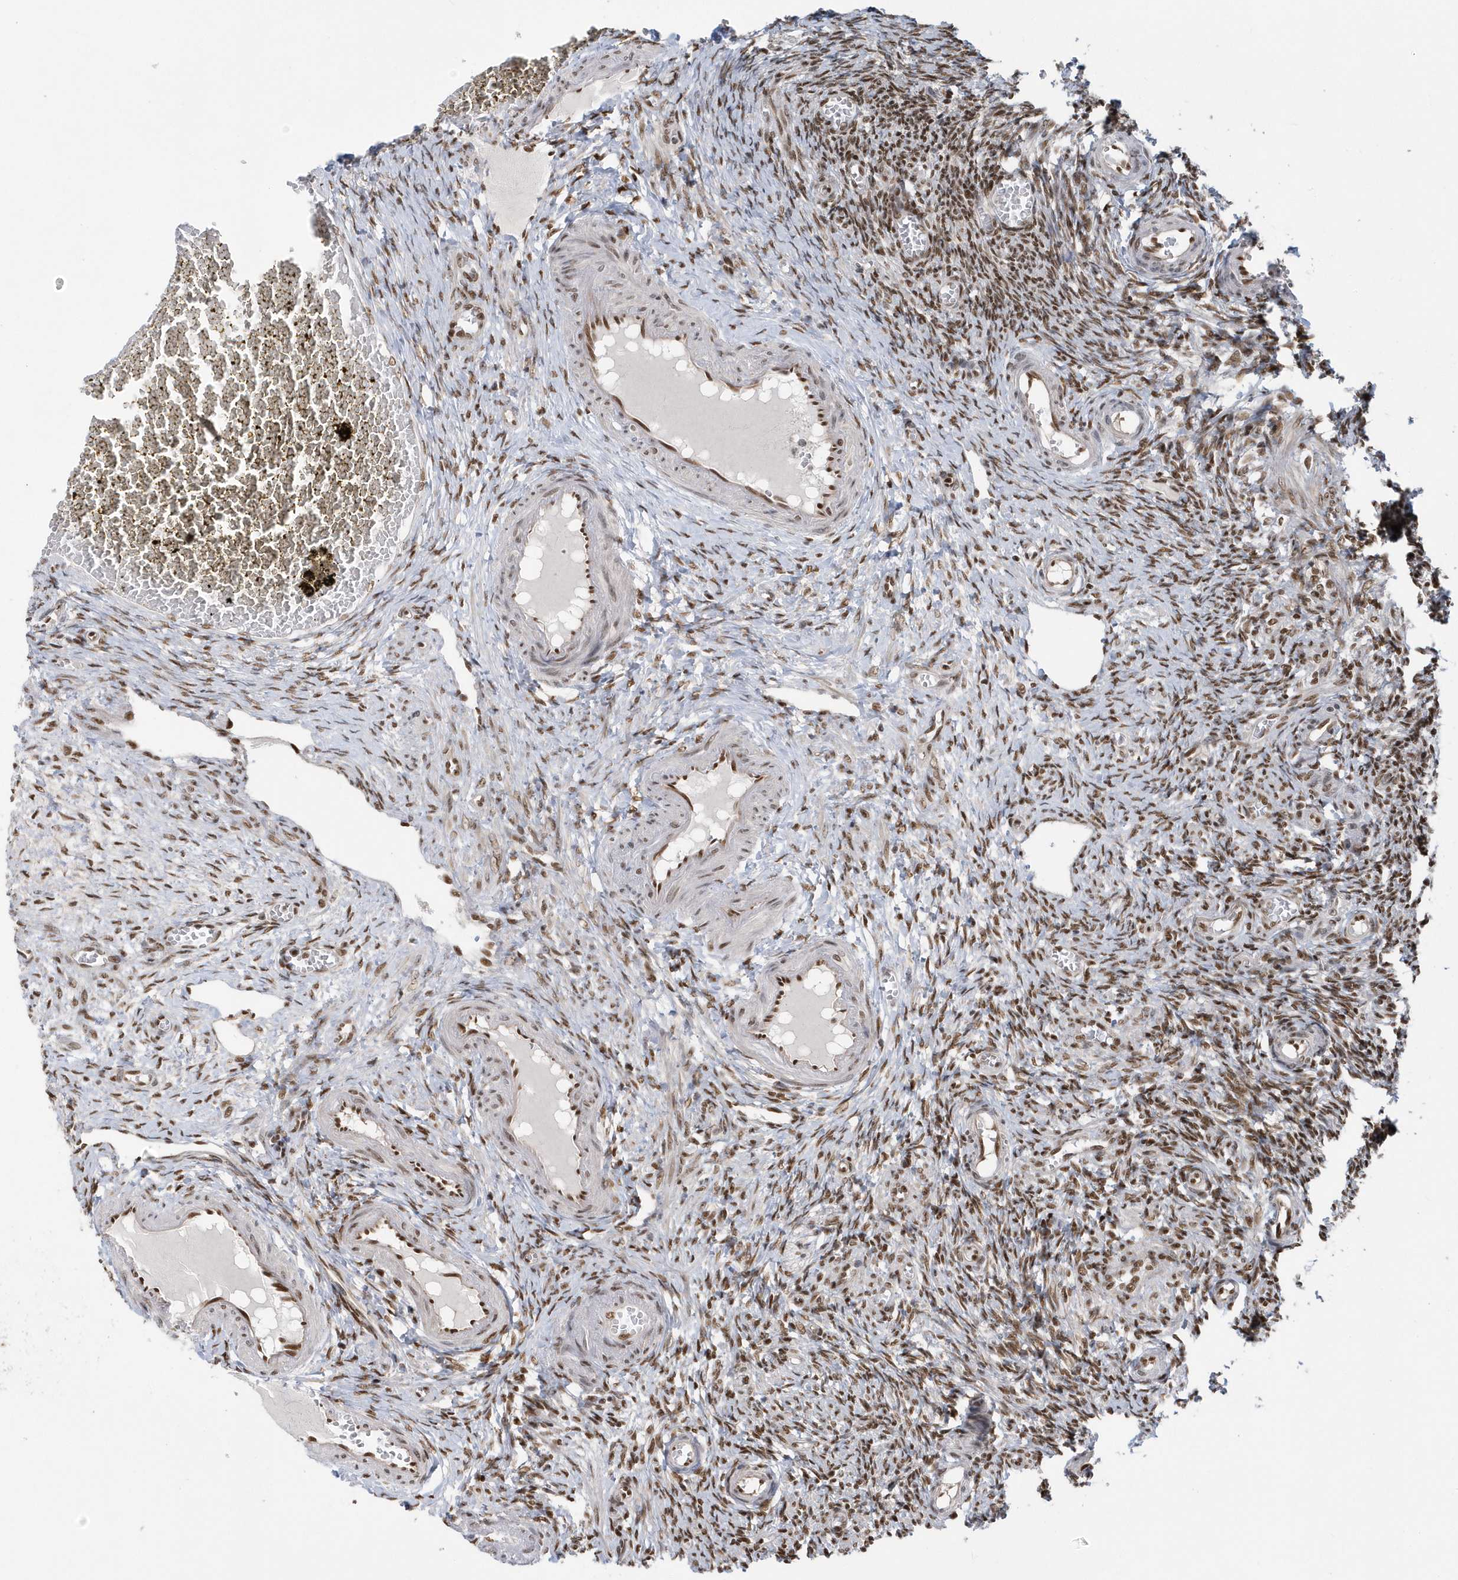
{"staining": {"intensity": "moderate", "quantity": ">75%", "location": "nuclear"}, "tissue": "ovary", "cell_type": "Ovarian stroma cells", "image_type": "normal", "snomed": [{"axis": "morphology", "description": "Normal tissue, NOS"}, {"axis": "topography", "description": "Ovary"}], "caption": "This image demonstrates IHC staining of benign ovary, with medium moderate nuclear staining in approximately >75% of ovarian stroma cells.", "gene": "SEPHS1", "patient": {"sex": "female", "age": 27}}